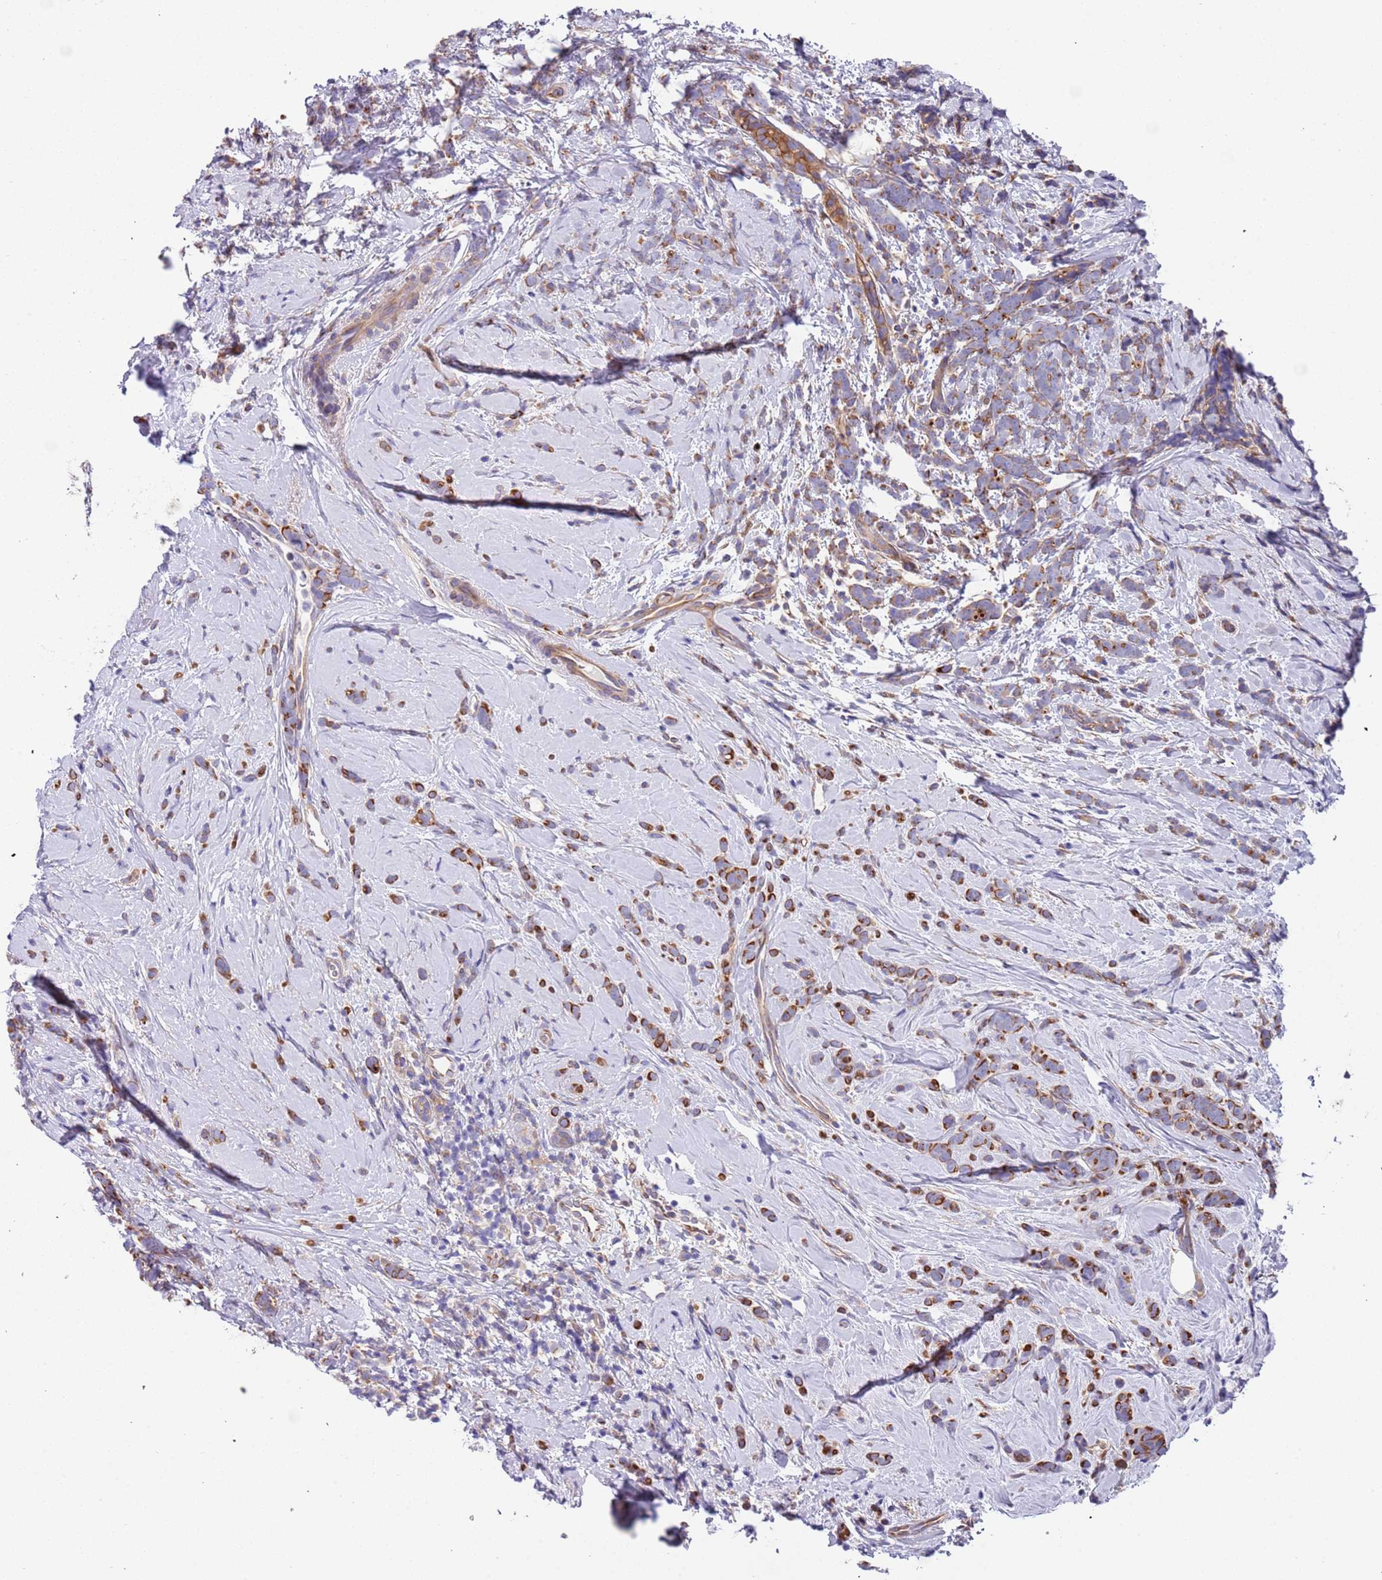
{"staining": {"intensity": "moderate", "quantity": ">75%", "location": "cytoplasmic/membranous"}, "tissue": "breast cancer", "cell_type": "Tumor cells", "image_type": "cancer", "snomed": [{"axis": "morphology", "description": "Lobular carcinoma"}, {"axis": "topography", "description": "Breast"}], "caption": "The micrograph shows immunohistochemical staining of breast cancer. There is moderate cytoplasmic/membranous positivity is identified in about >75% of tumor cells.", "gene": "LAMB4", "patient": {"sex": "female", "age": 58}}